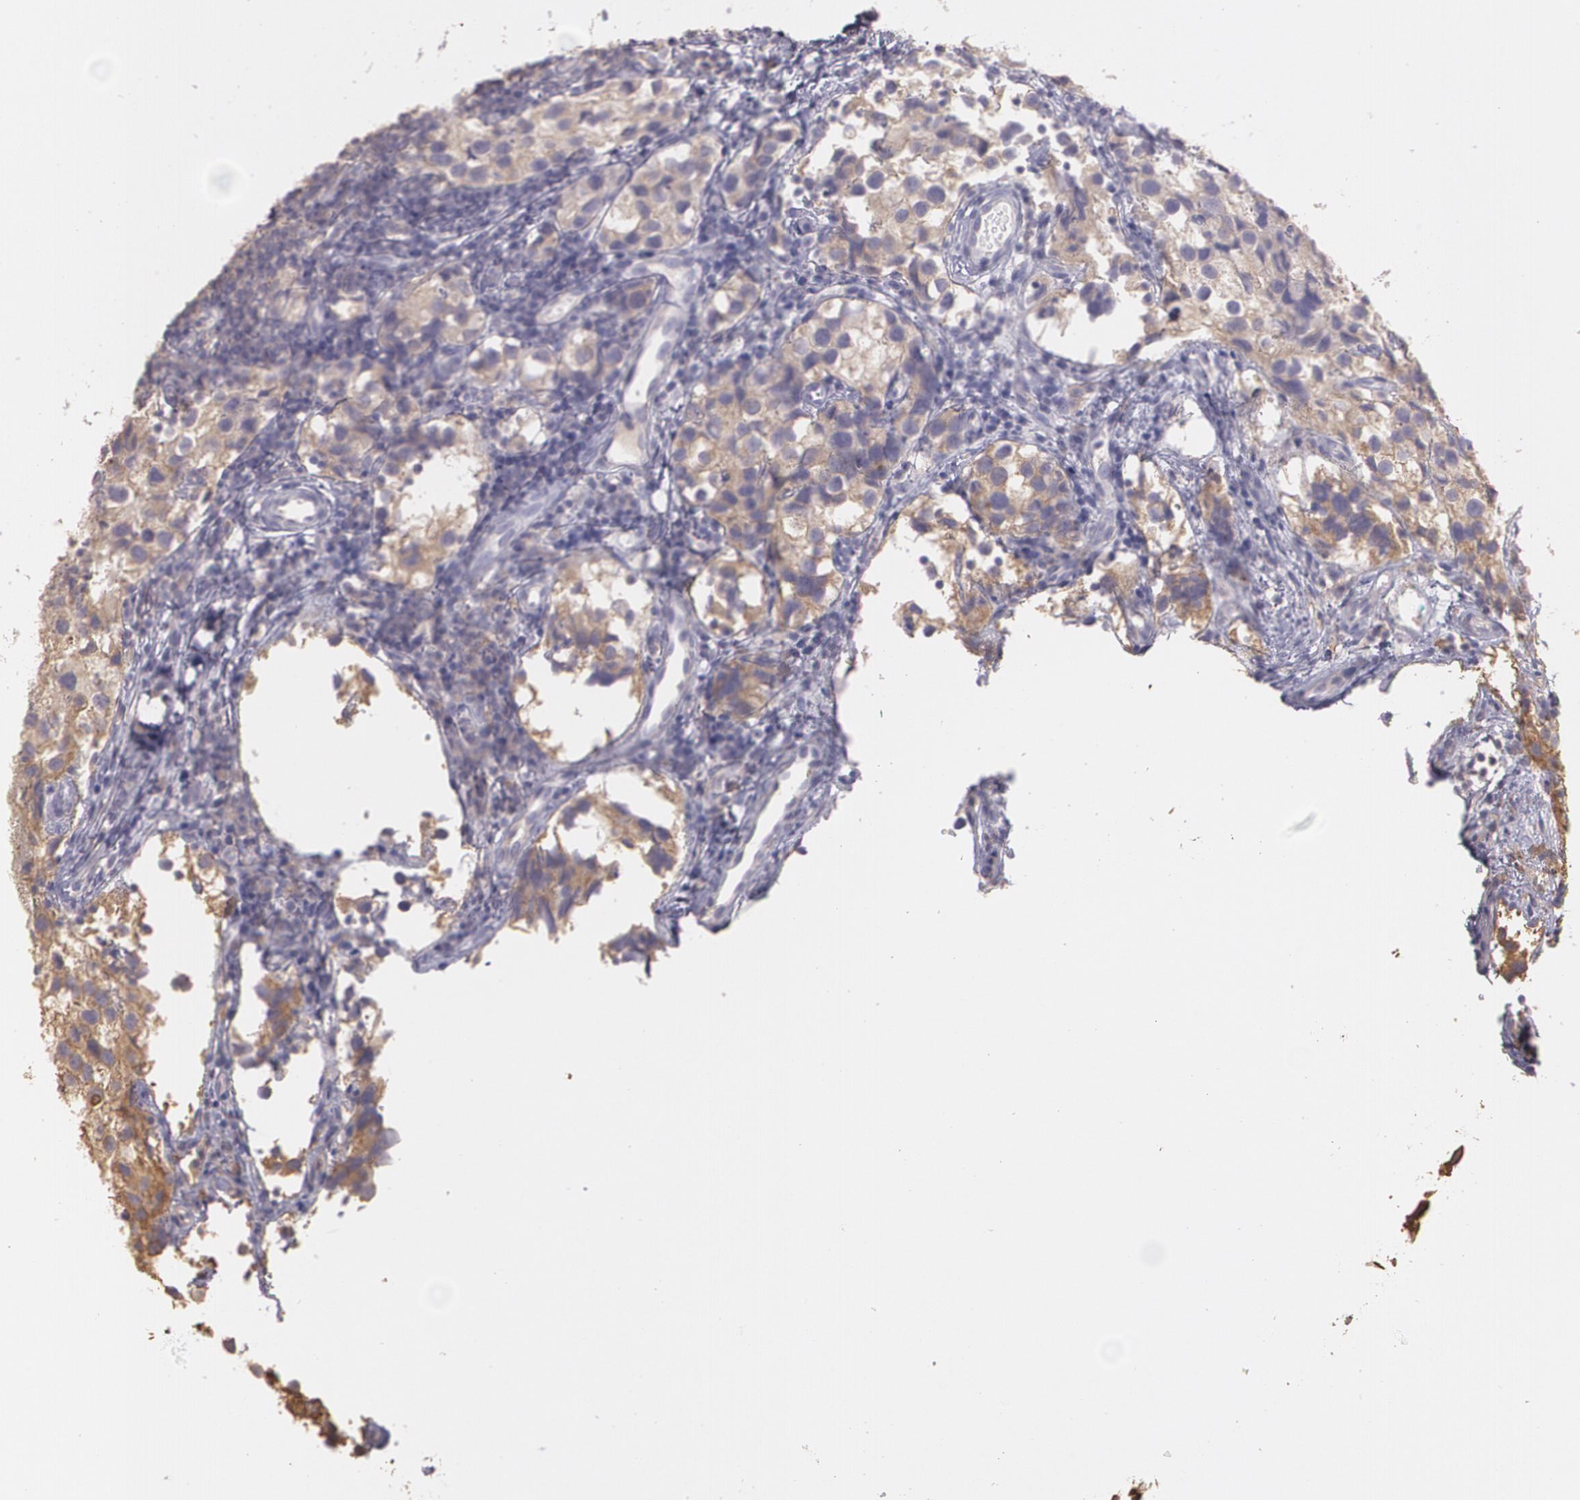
{"staining": {"intensity": "strong", "quantity": ">75%", "location": "cytoplasmic/membranous"}, "tissue": "testis cancer", "cell_type": "Tumor cells", "image_type": "cancer", "snomed": [{"axis": "morphology", "description": "Seminoma, NOS"}, {"axis": "topography", "description": "Testis"}], "caption": "A high-resolution micrograph shows IHC staining of testis seminoma, which reveals strong cytoplasmic/membranous staining in about >75% of tumor cells.", "gene": "ECE1", "patient": {"sex": "male", "age": 39}}